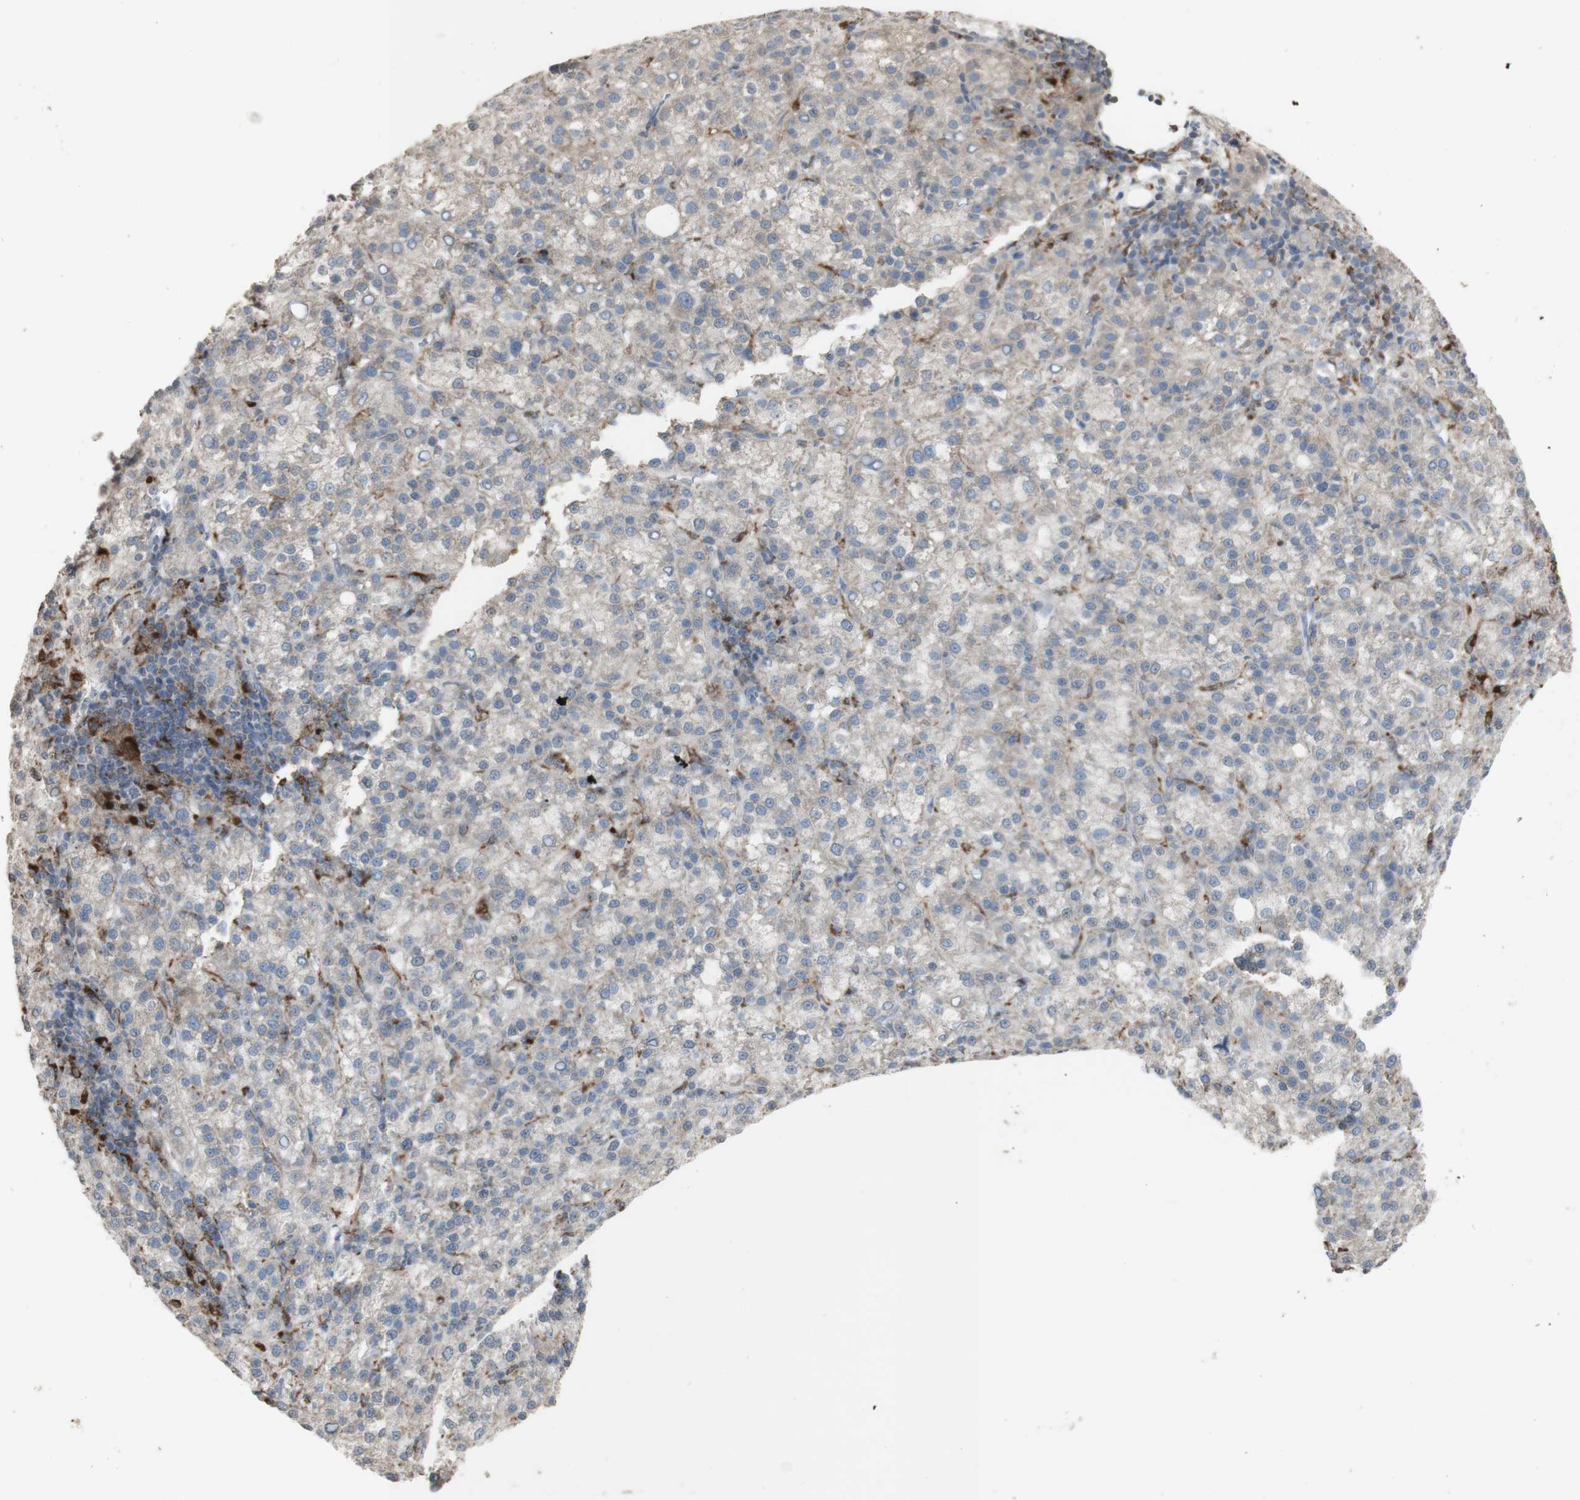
{"staining": {"intensity": "negative", "quantity": "none", "location": "none"}, "tissue": "liver cancer", "cell_type": "Tumor cells", "image_type": "cancer", "snomed": [{"axis": "morphology", "description": "Carcinoma, Hepatocellular, NOS"}, {"axis": "topography", "description": "Liver"}], "caption": "Liver cancer (hepatocellular carcinoma) was stained to show a protein in brown. There is no significant expression in tumor cells.", "gene": "ATP6V1E1", "patient": {"sex": "female", "age": 58}}